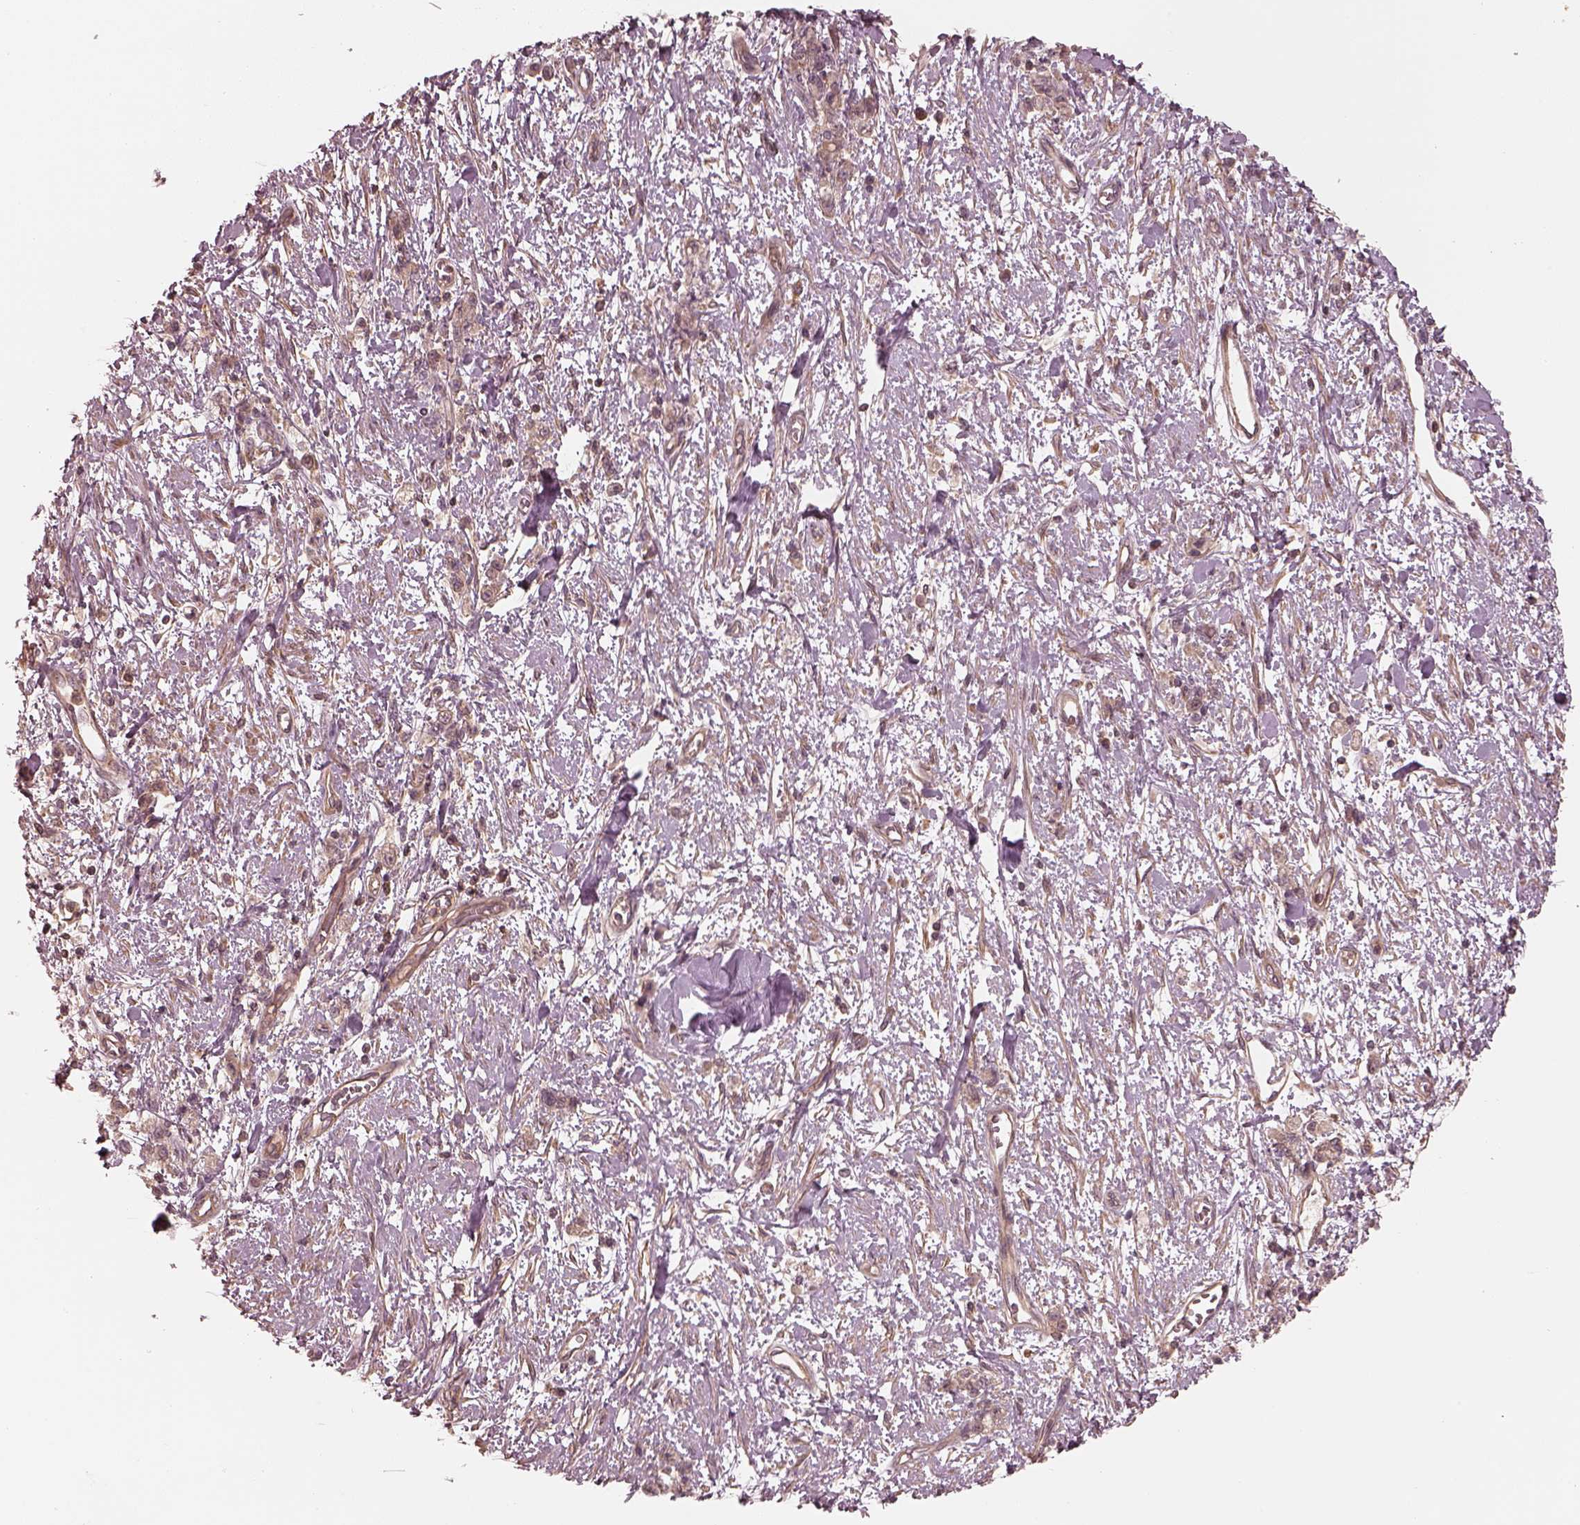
{"staining": {"intensity": "negative", "quantity": "none", "location": "none"}, "tissue": "stomach cancer", "cell_type": "Tumor cells", "image_type": "cancer", "snomed": [{"axis": "morphology", "description": "Adenocarcinoma, NOS"}, {"axis": "topography", "description": "Stomach"}], "caption": "Tumor cells show no significant staining in stomach cancer (adenocarcinoma).", "gene": "FAM107B", "patient": {"sex": "male", "age": 77}}